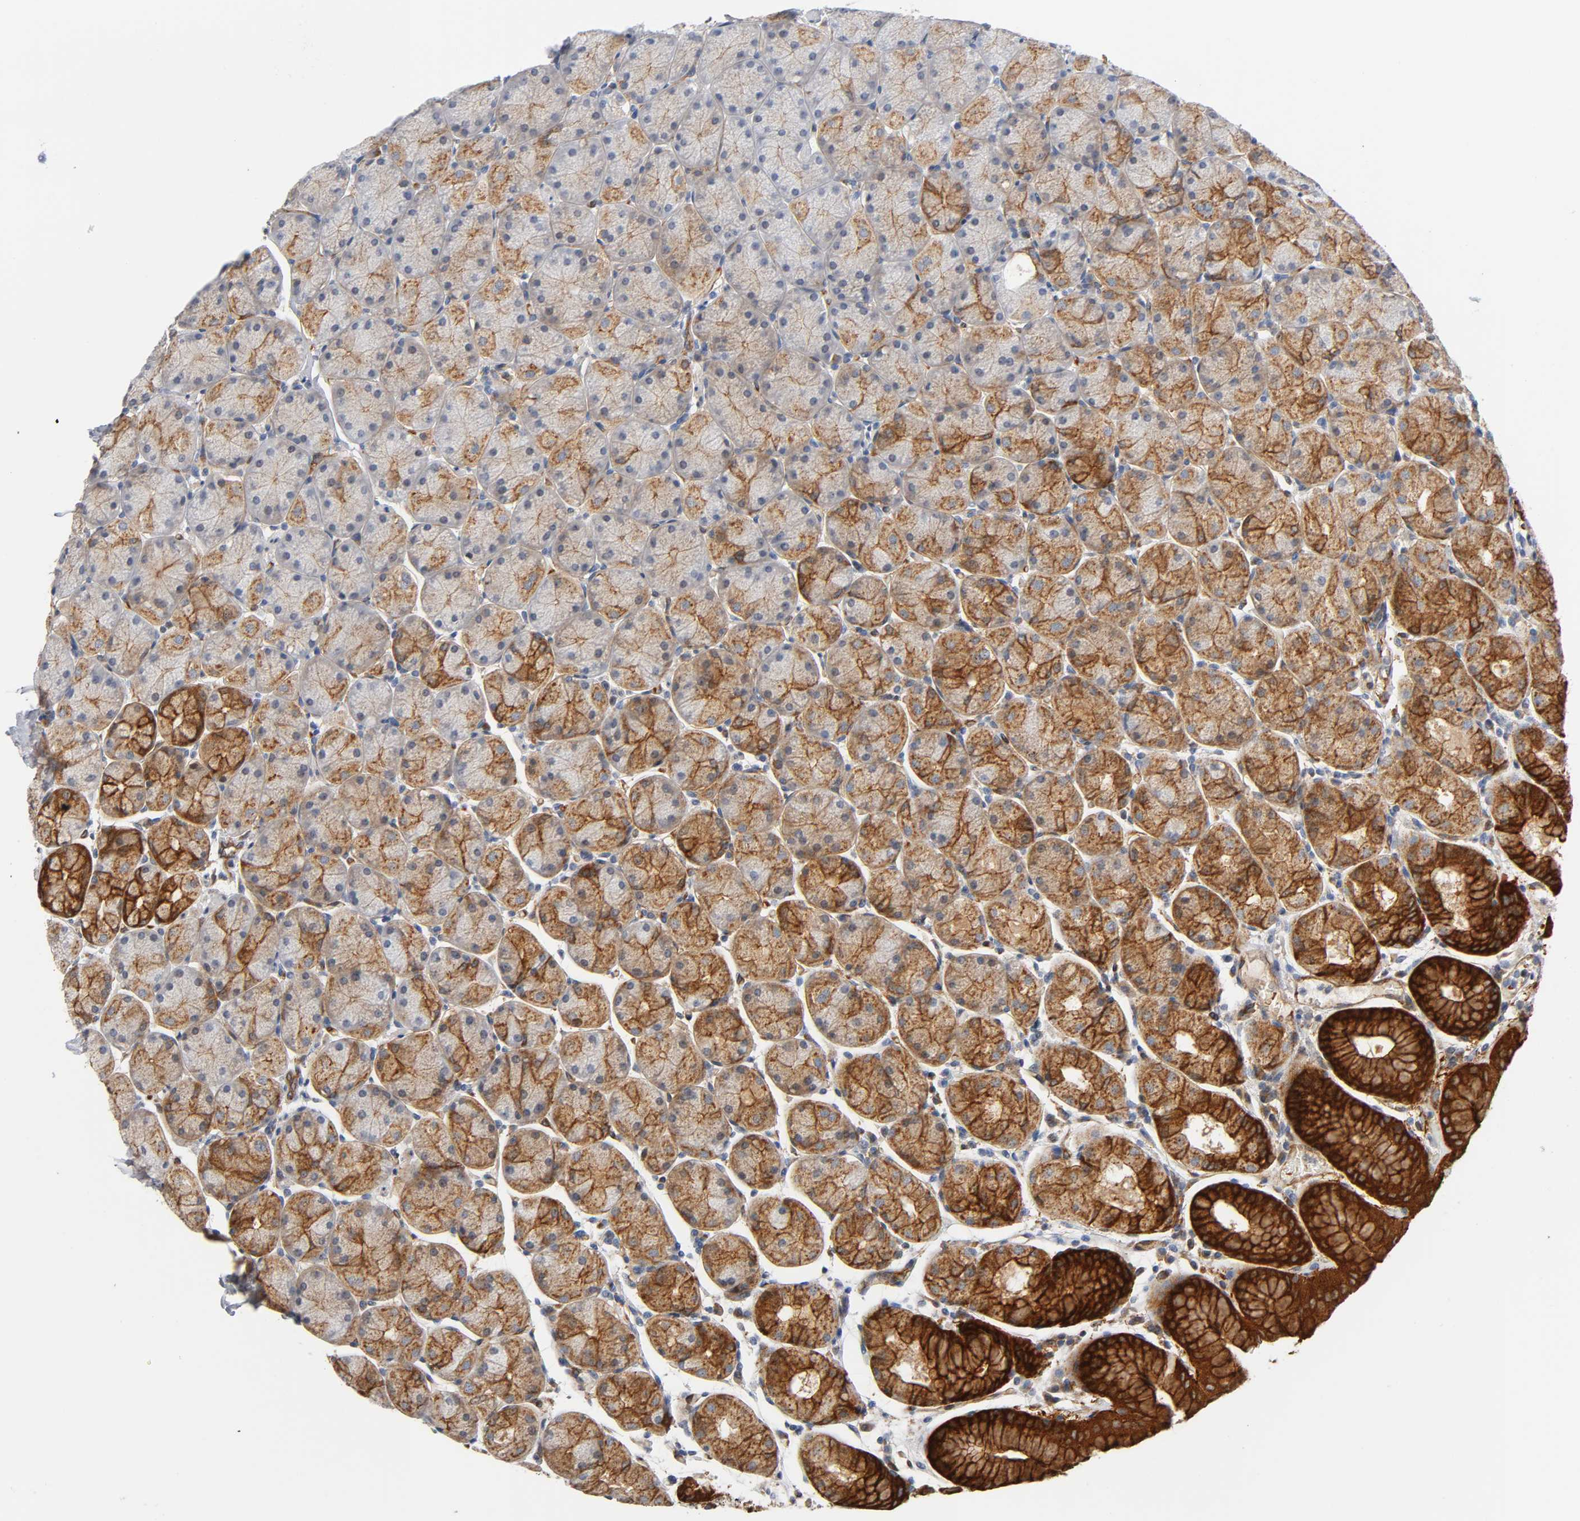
{"staining": {"intensity": "strong", "quantity": "25%-75%", "location": "cytoplasmic/membranous"}, "tissue": "stomach", "cell_type": "Glandular cells", "image_type": "normal", "snomed": [{"axis": "morphology", "description": "Normal tissue, NOS"}, {"axis": "topography", "description": "Stomach, upper"}, {"axis": "topography", "description": "Stomach"}], "caption": "Immunohistochemical staining of normal human stomach shows strong cytoplasmic/membranous protein positivity in approximately 25%-75% of glandular cells. The protein of interest is stained brown, and the nuclei are stained in blue (DAB IHC with brightfield microscopy, high magnification).", "gene": "CD2AP", "patient": {"sex": "male", "age": 76}}